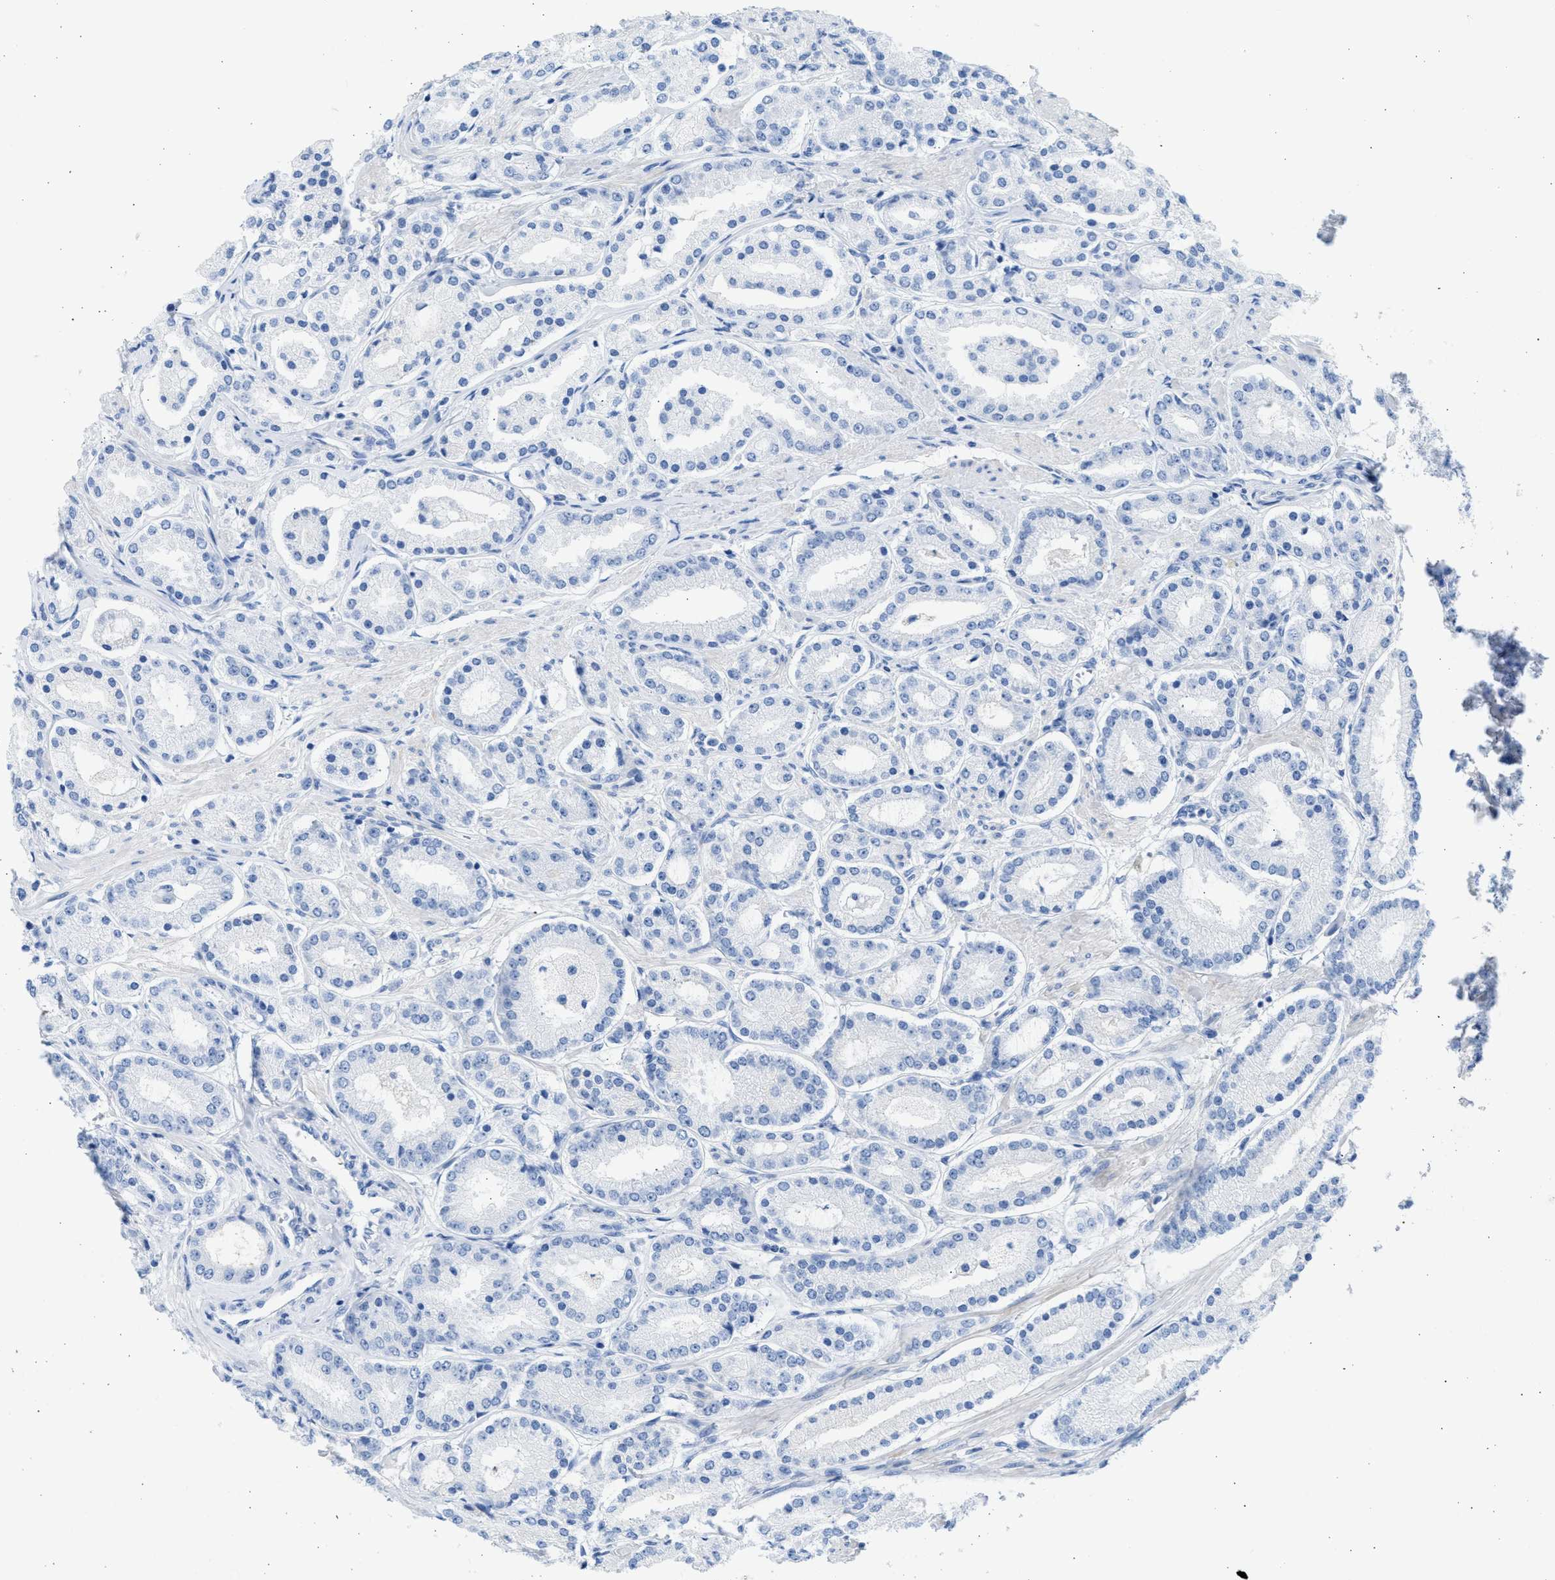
{"staining": {"intensity": "moderate", "quantity": "<25%", "location": "cytoplasmic/membranous"}, "tissue": "prostate cancer", "cell_type": "Tumor cells", "image_type": "cancer", "snomed": [{"axis": "morphology", "description": "Adenocarcinoma, Low grade"}, {"axis": "topography", "description": "Prostate"}], "caption": "Prostate low-grade adenocarcinoma tissue demonstrates moderate cytoplasmic/membranous expression in approximately <25% of tumor cells, visualized by immunohistochemistry.", "gene": "SPATA3", "patient": {"sex": "male", "age": 63}}